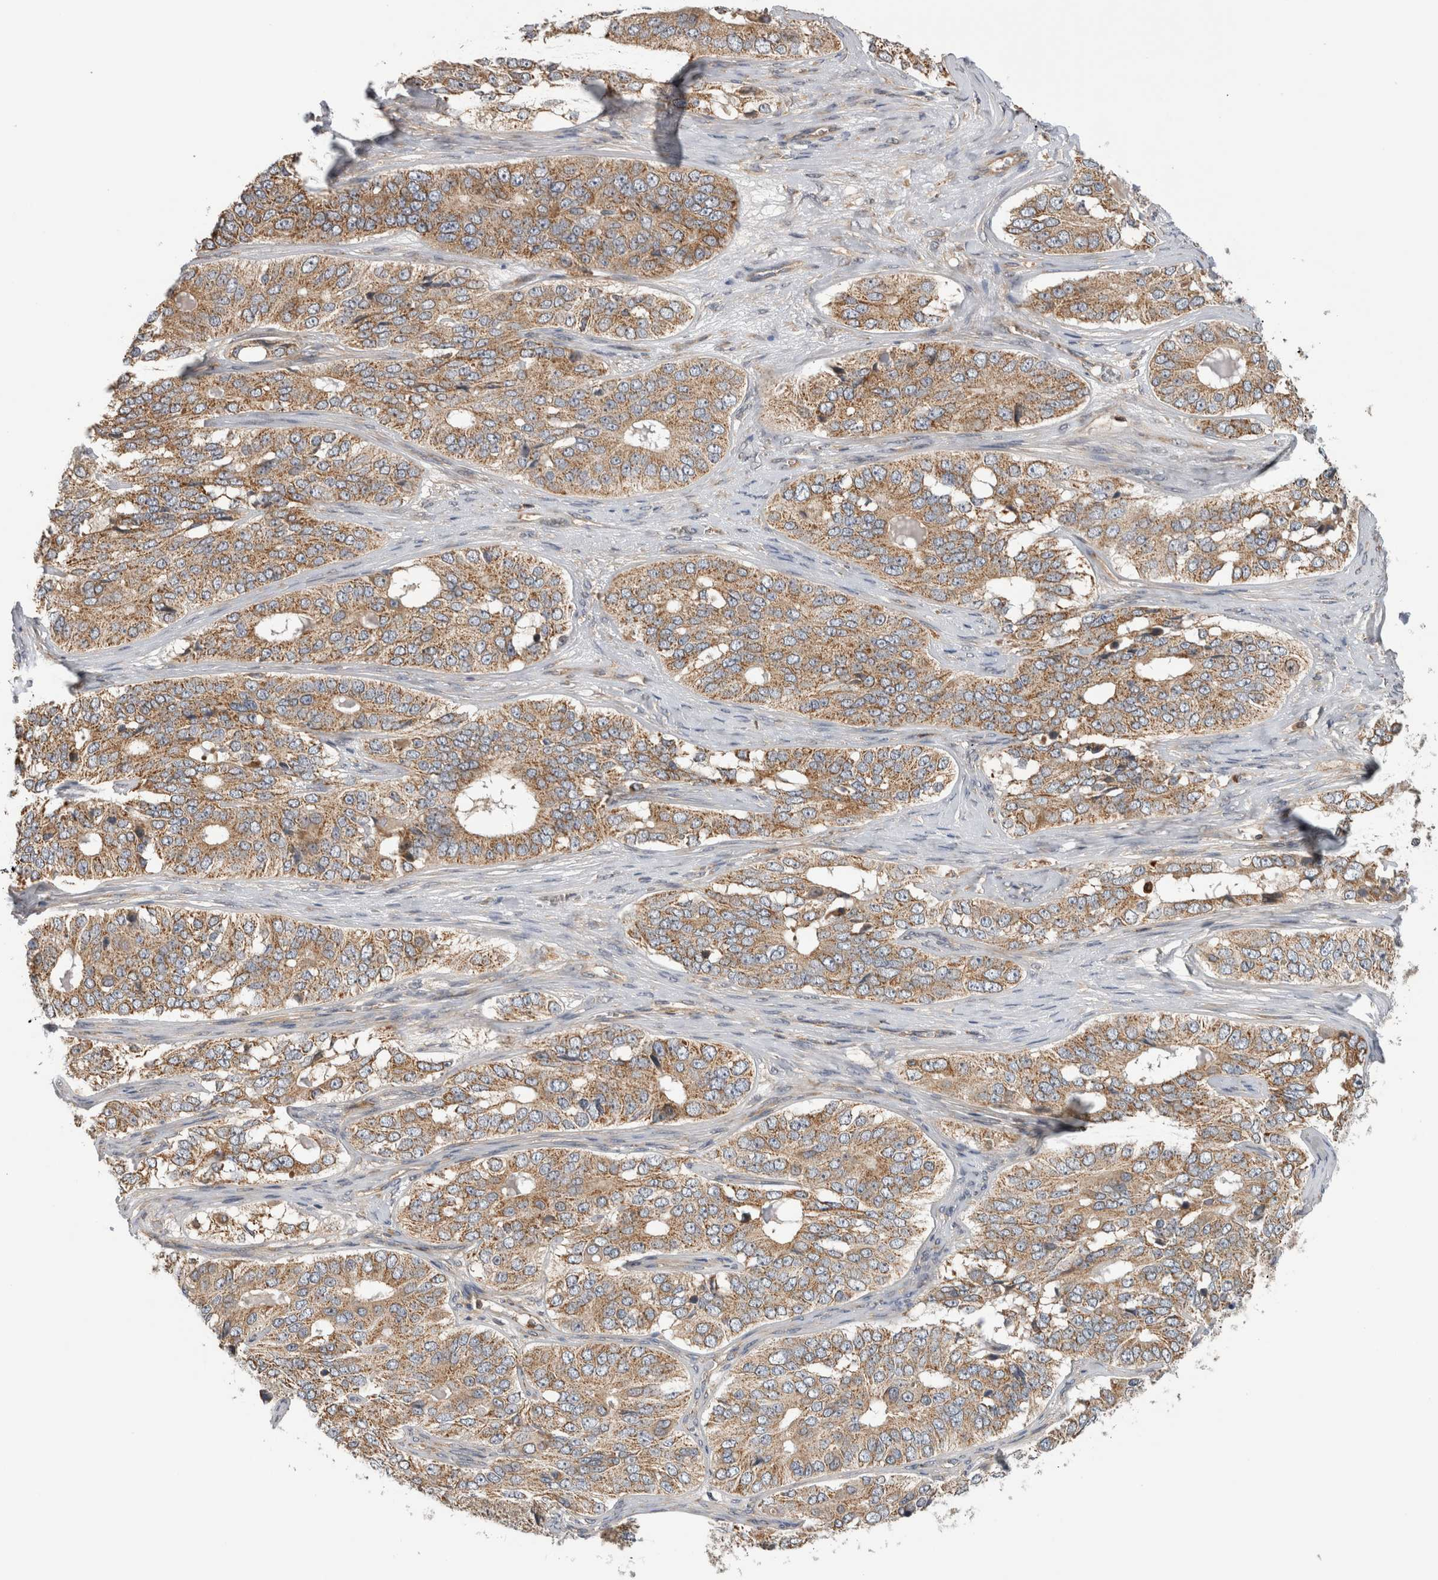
{"staining": {"intensity": "moderate", "quantity": ">75%", "location": "cytoplasmic/membranous"}, "tissue": "ovarian cancer", "cell_type": "Tumor cells", "image_type": "cancer", "snomed": [{"axis": "morphology", "description": "Carcinoma, endometroid"}, {"axis": "topography", "description": "Ovary"}], "caption": "IHC image of neoplastic tissue: ovarian cancer (endometroid carcinoma) stained using IHC shows medium levels of moderate protein expression localized specifically in the cytoplasmic/membranous of tumor cells, appearing as a cytoplasmic/membranous brown color.", "gene": "GRIK2", "patient": {"sex": "female", "age": 51}}